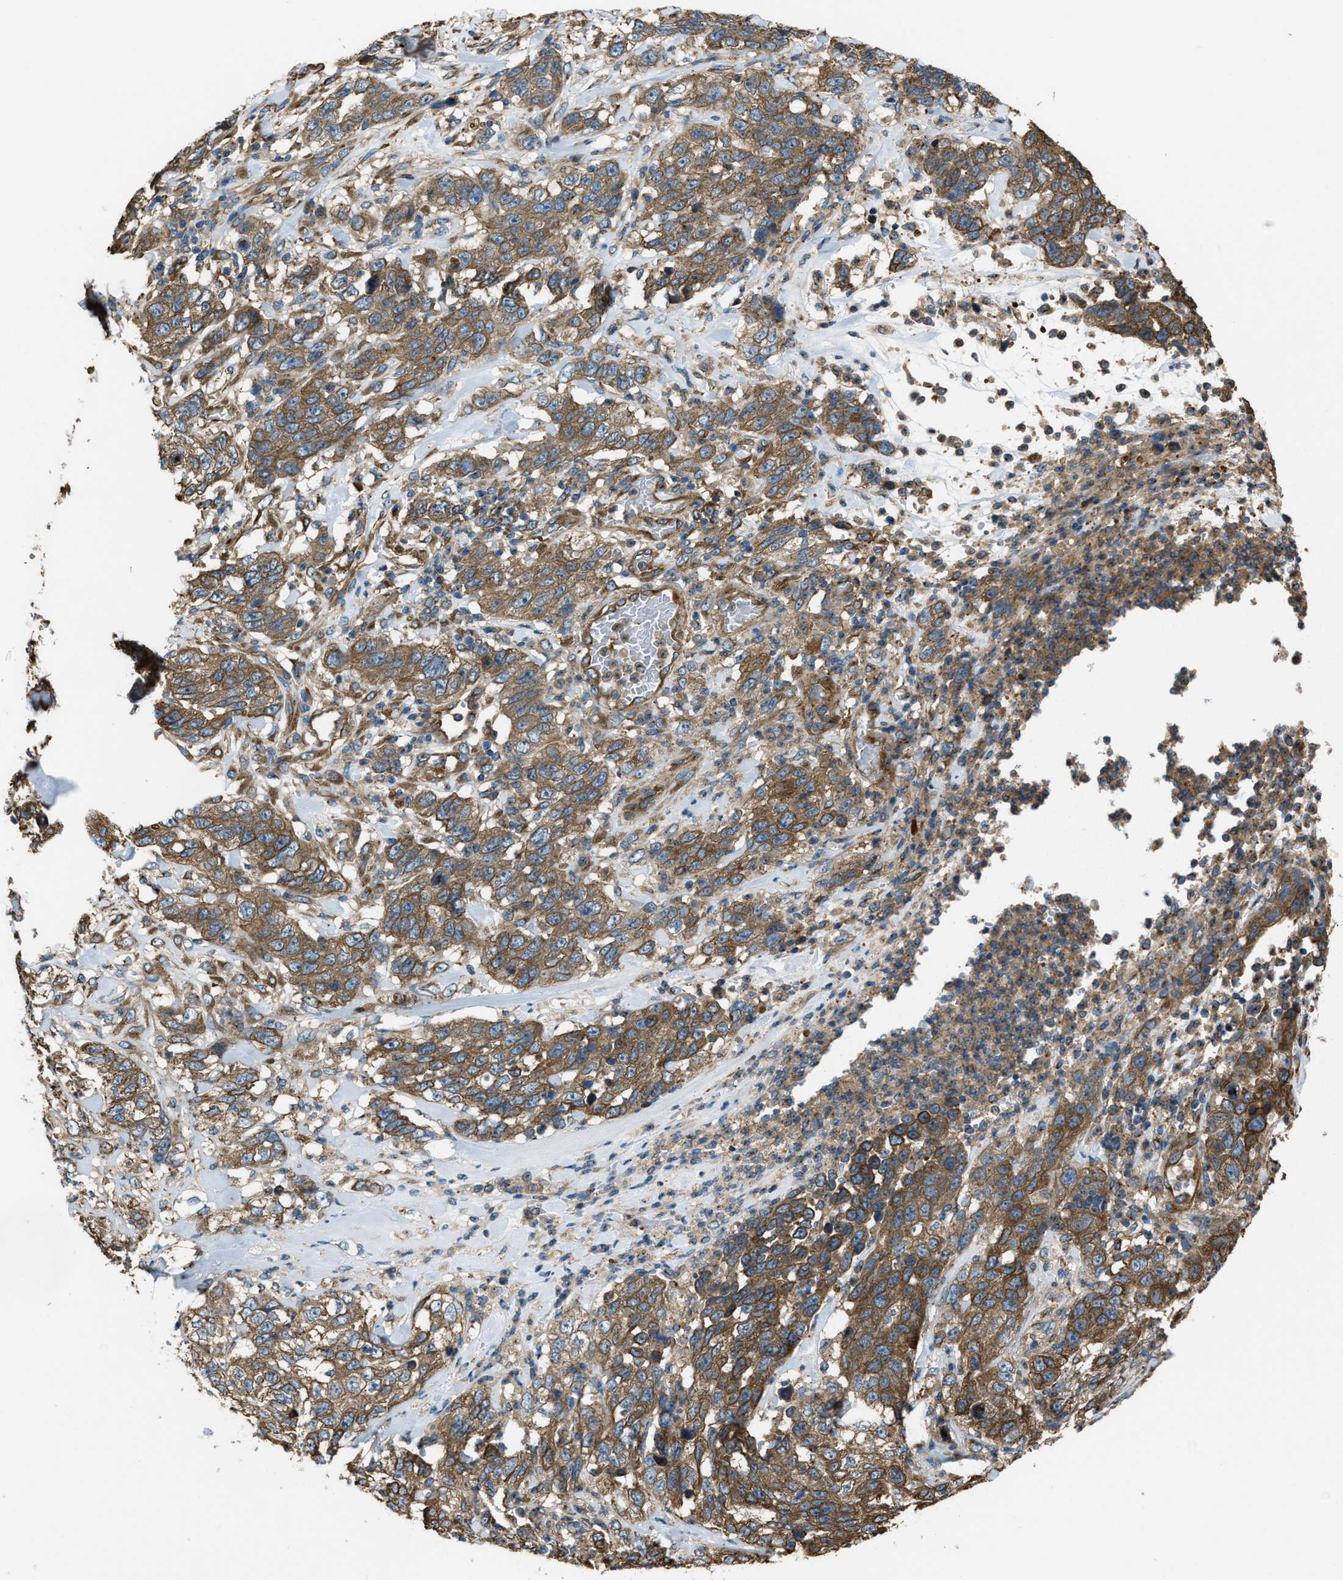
{"staining": {"intensity": "moderate", "quantity": ">75%", "location": "cytoplasmic/membranous"}, "tissue": "stomach cancer", "cell_type": "Tumor cells", "image_type": "cancer", "snomed": [{"axis": "morphology", "description": "Adenocarcinoma, NOS"}, {"axis": "topography", "description": "Stomach"}], "caption": "Tumor cells reveal moderate cytoplasmic/membranous expression in approximately >75% of cells in stomach cancer. (DAB IHC with brightfield microscopy, high magnification).", "gene": "TRPC1", "patient": {"sex": "male", "age": 48}}